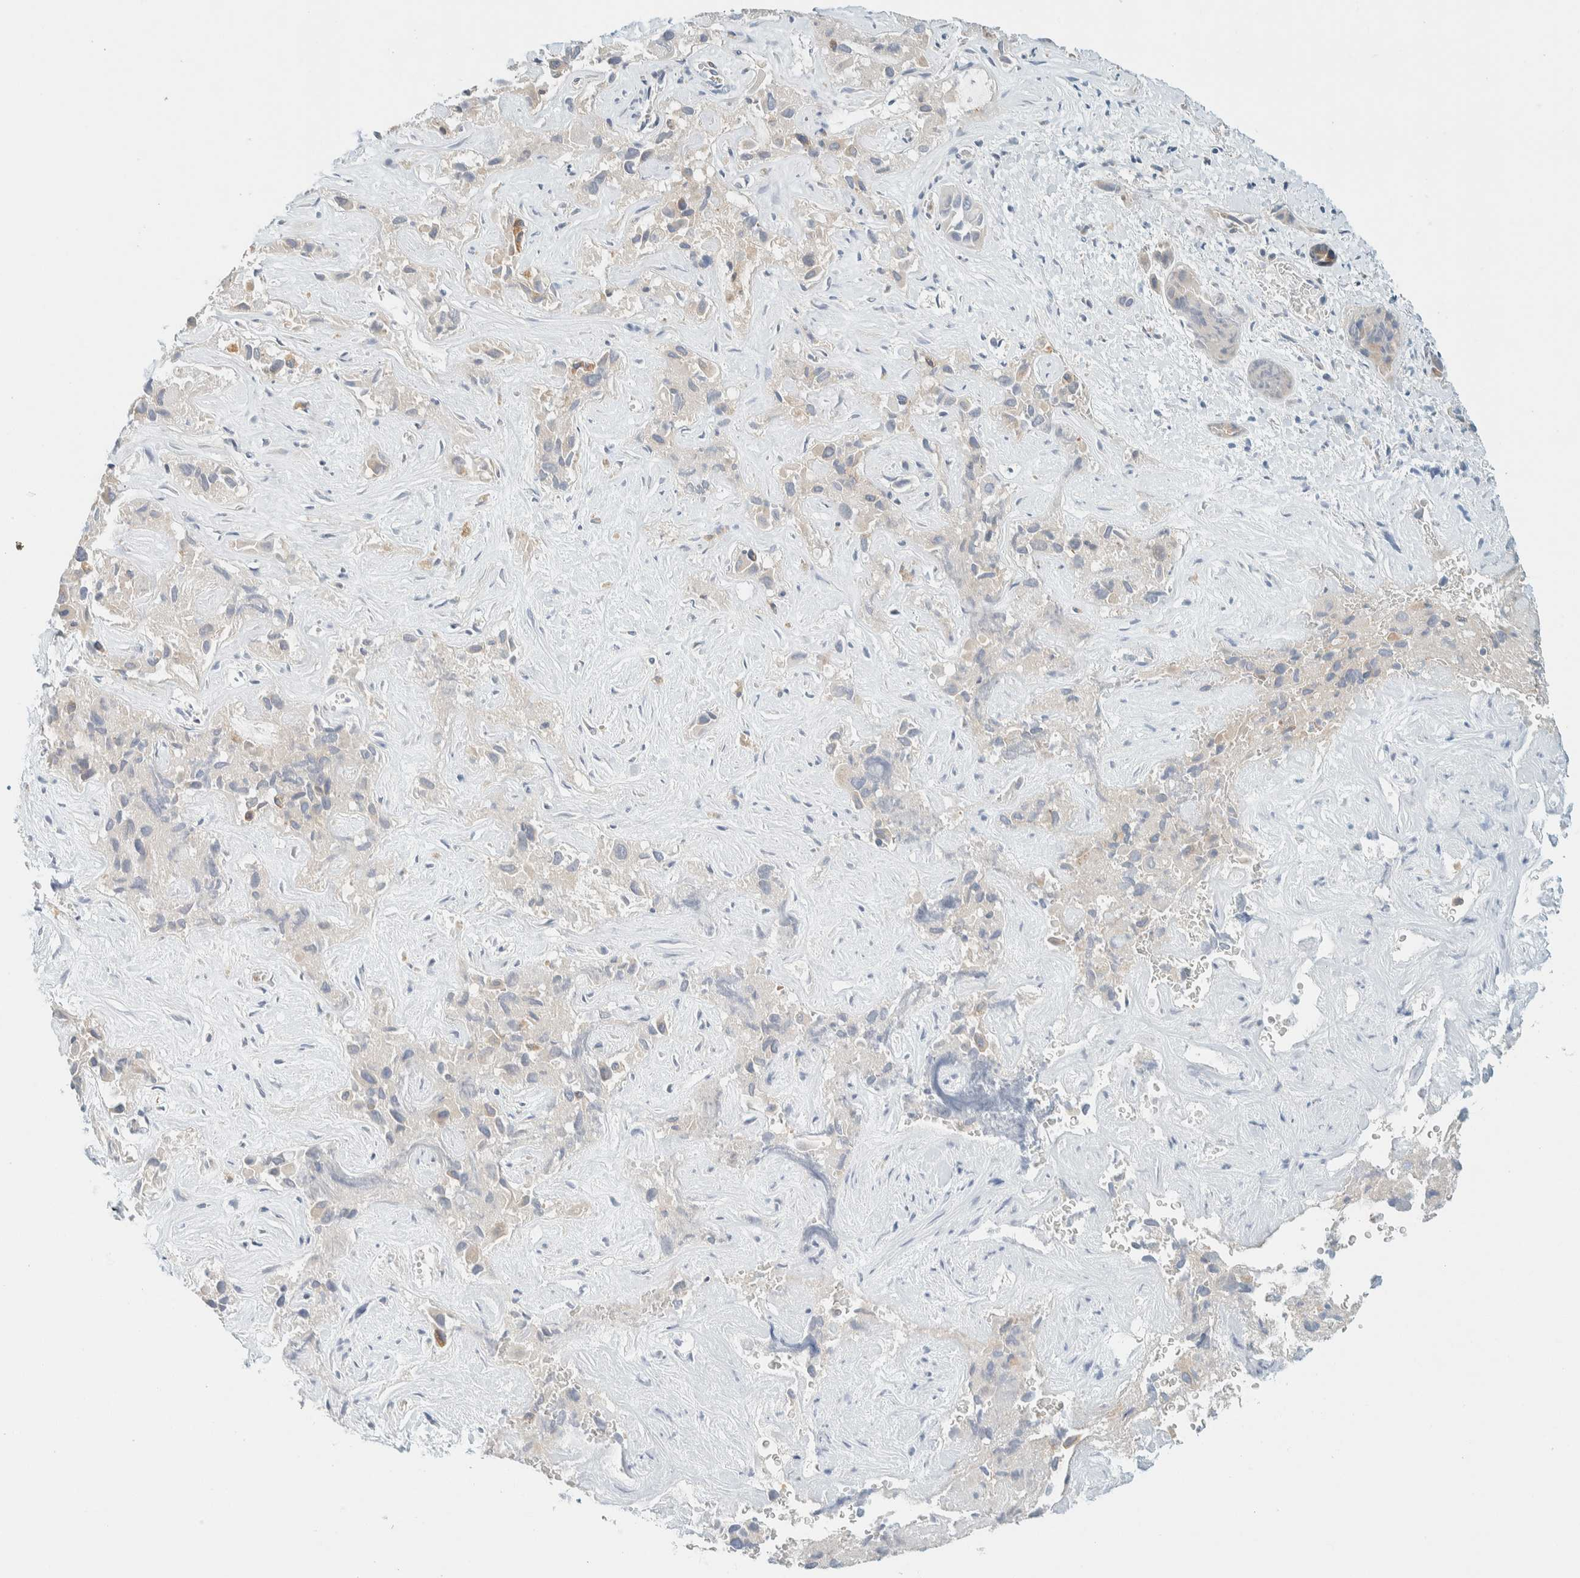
{"staining": {"intensity": "negative", "quantity": "none", "location": "none"}, "tissue": "liver cancer", "cell_type": "Tumor cells", "image_type": "cancer", "snomed": [{"axis": "morphology", "description": "Cholangiocarcinoma"}, {"axis": "topography", "description": "Liver"}], "caption": "The image displays no significant positivity in tumor cells of cholangiocarcinoma (liver). (Brightfield microscopy of DAB IHC at high magnification).", "gene": "SUMF2", "patient": {"sex": "female", "age": 52}}